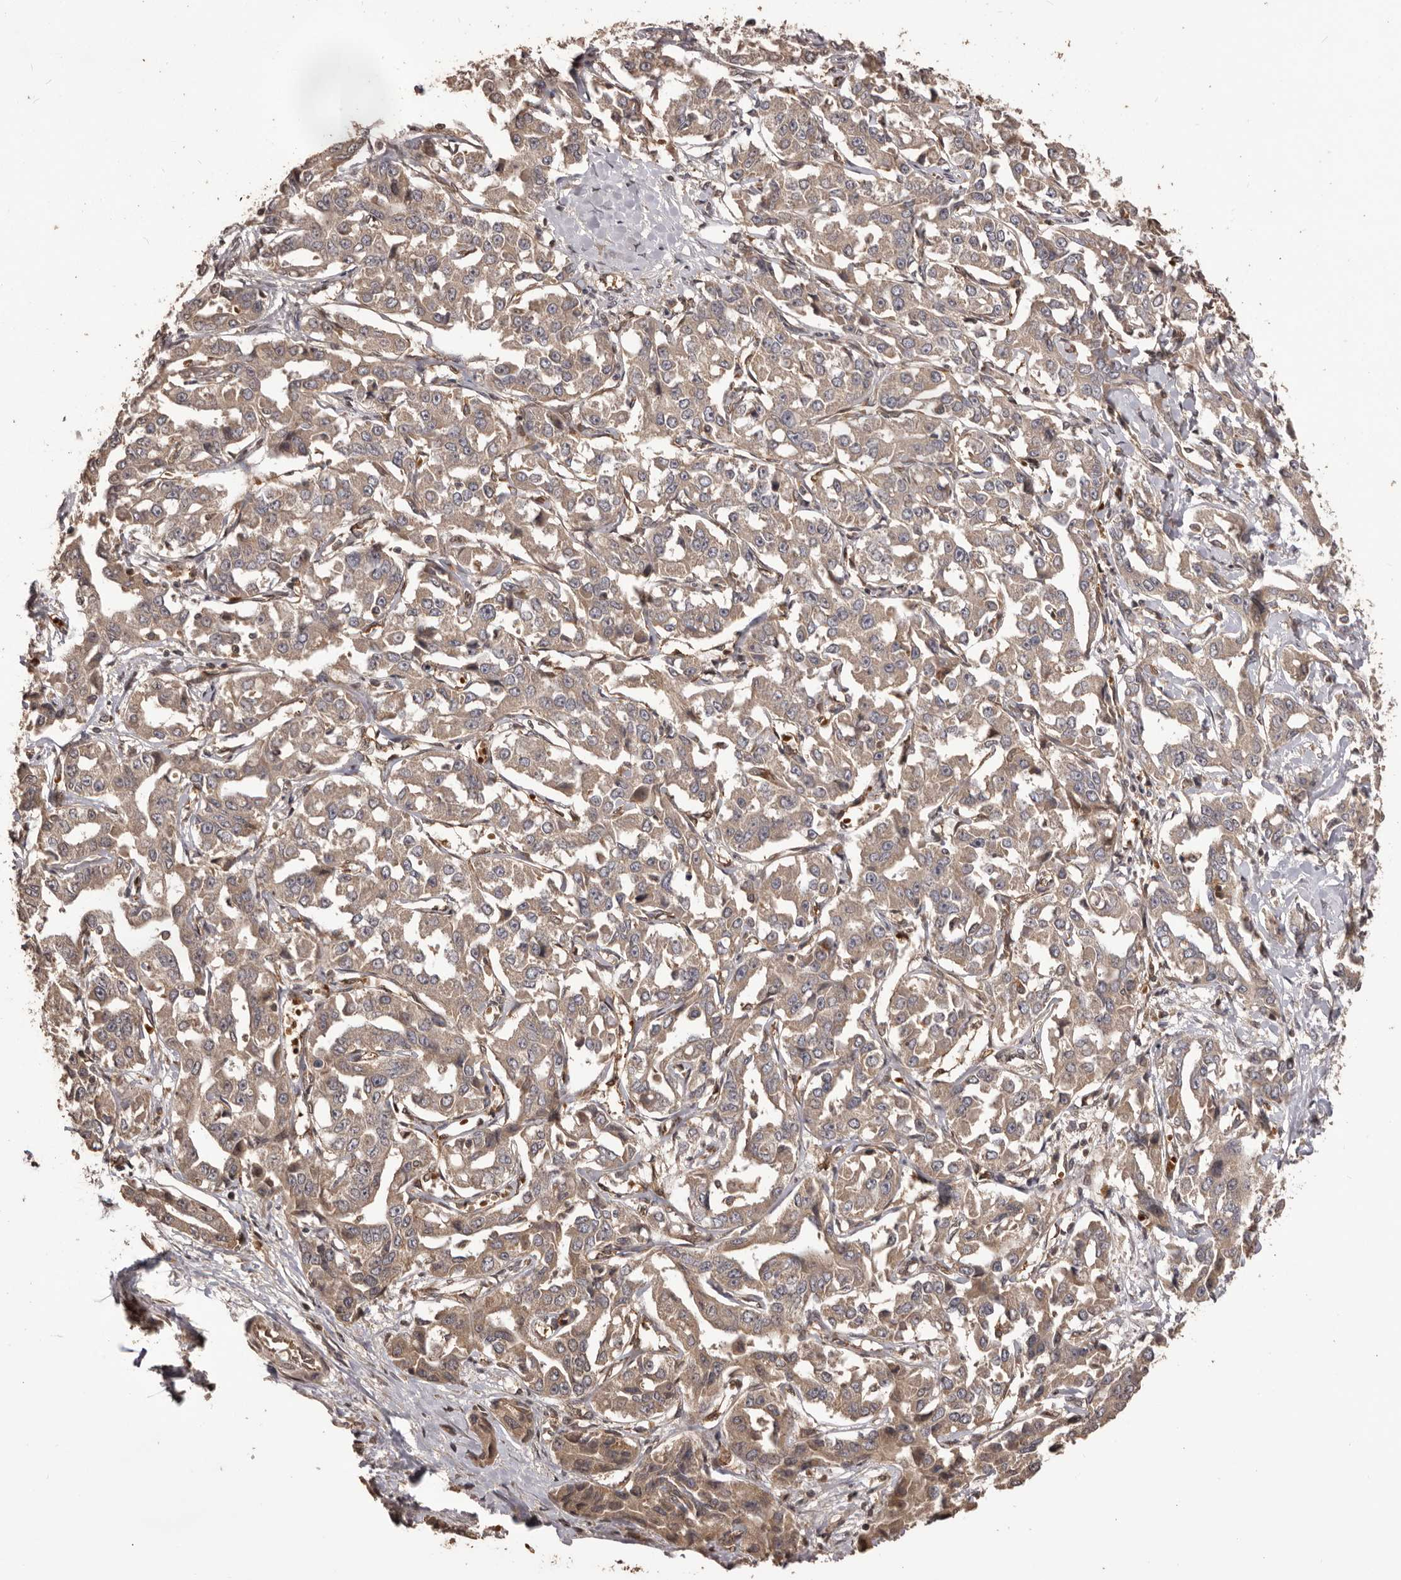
{"staining": {"intensity": "weak", "quantity": ">75%", "location": "cytoplasmic/membranous"}, "tissue": "liver cancer", "cell_type": "Tumor cells", "image_type": "cancer", "snomed": [{"axis": "morphology", "description": "Cholangiocarcinoma"}, {"axis": "topography", "description": "Liver"}], "caption": "Immunohistochemical staining of liver cancer displays low levels of weak cytoplasmic/membranous protein positivity in approximately >75% of tumor cells.", "gene": "QRSL1", "patient": {"sex": "male", "age": 59}}